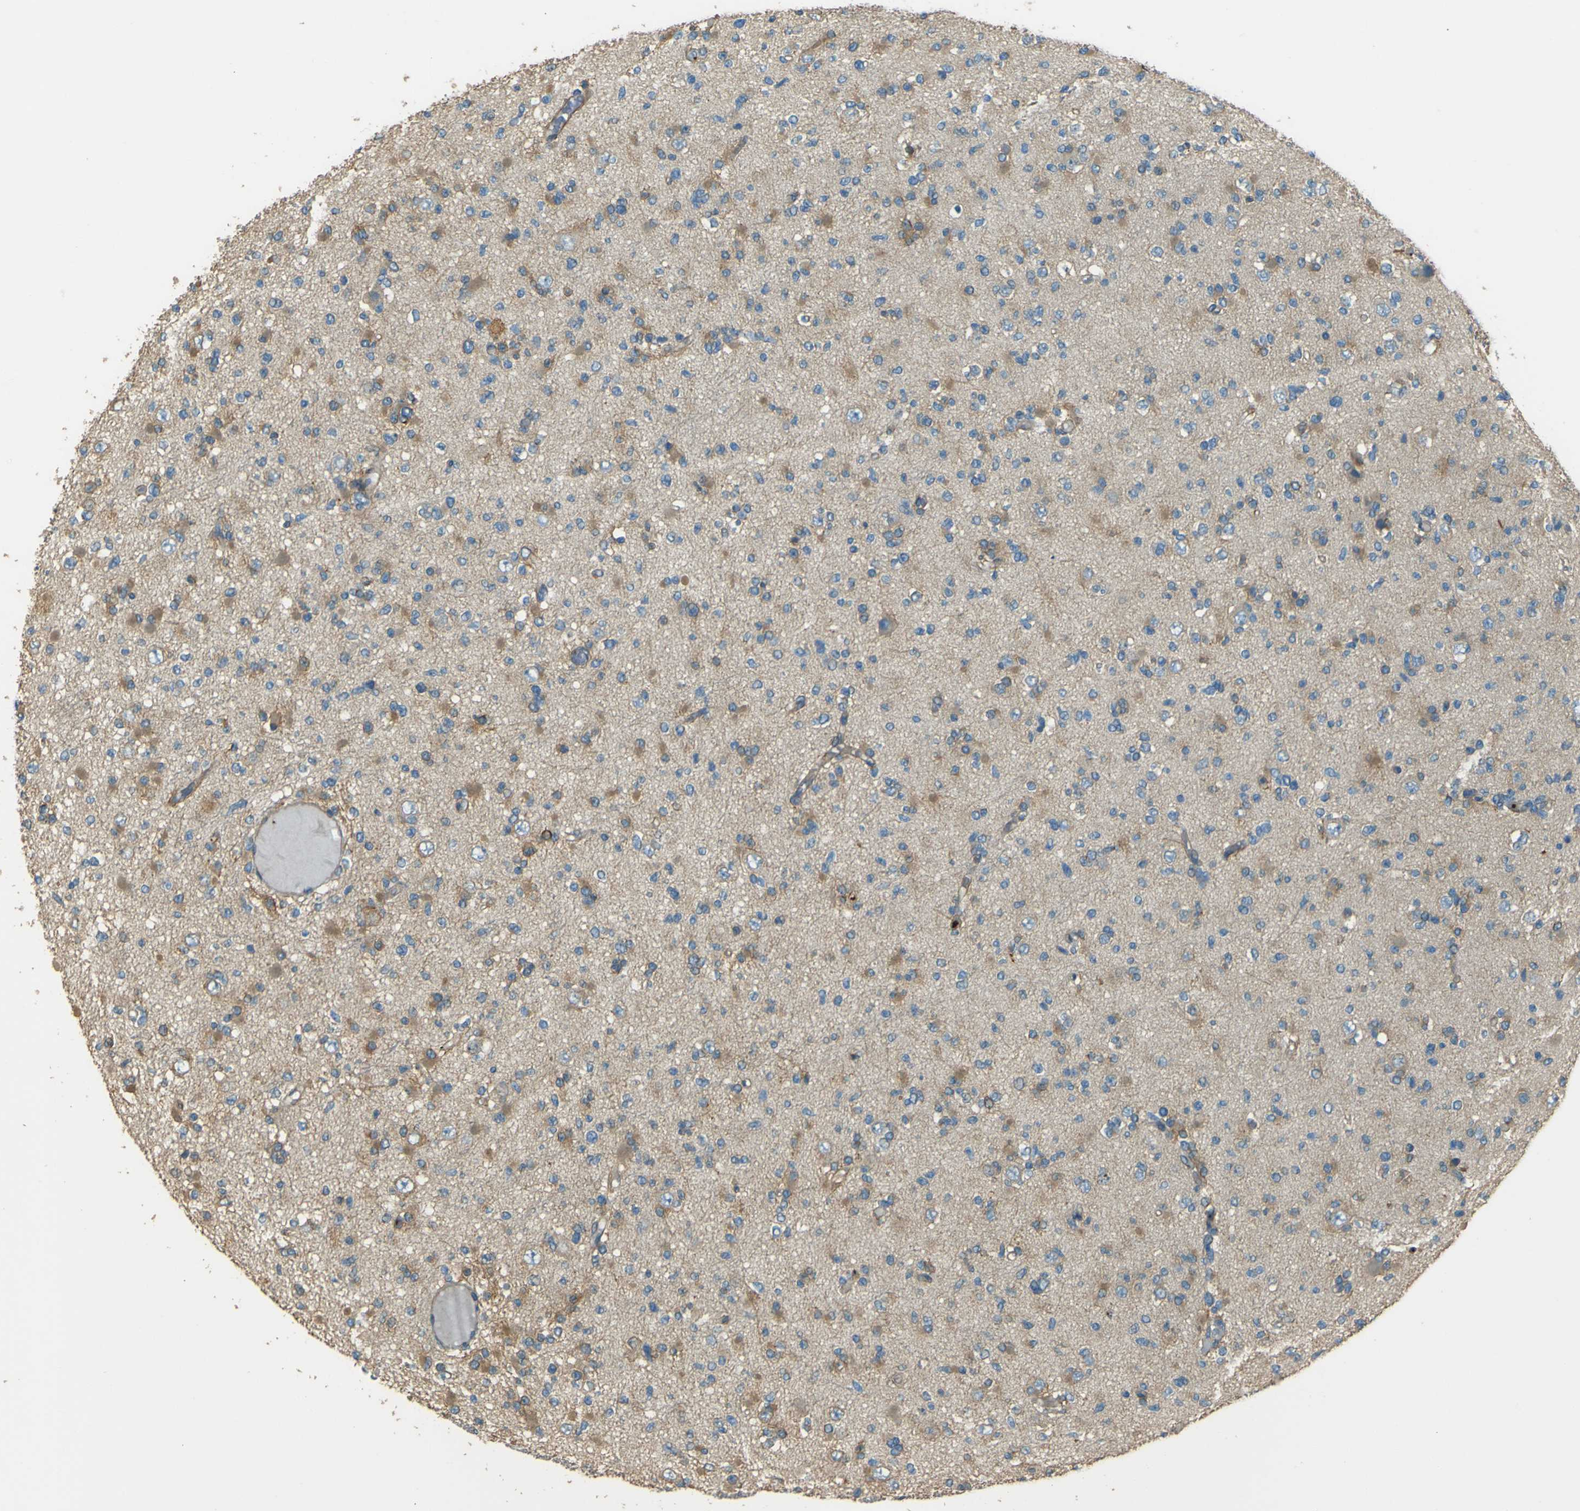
{"staining": {"intensity": "moderate", "quantity": "25%-75%", "location": "cytoplasmic/membranous"}, "tissue": "glioma", "cell_type": "Tumor cells", "image_type": "cancer", "snomed": [{"axis": "morphology", "description": "Glioma, malignant, Low grade"}, {"axis": "topography", "description": "Brain"}], "caption": "A medium amount of moderate cytoplasmic/membranous expression is identified in approximately 25%-75% of tumor cells in malignant low-grade glioma tissue.", "gene": "NEXN", "patient": {"sex": "female", "age": 22}}